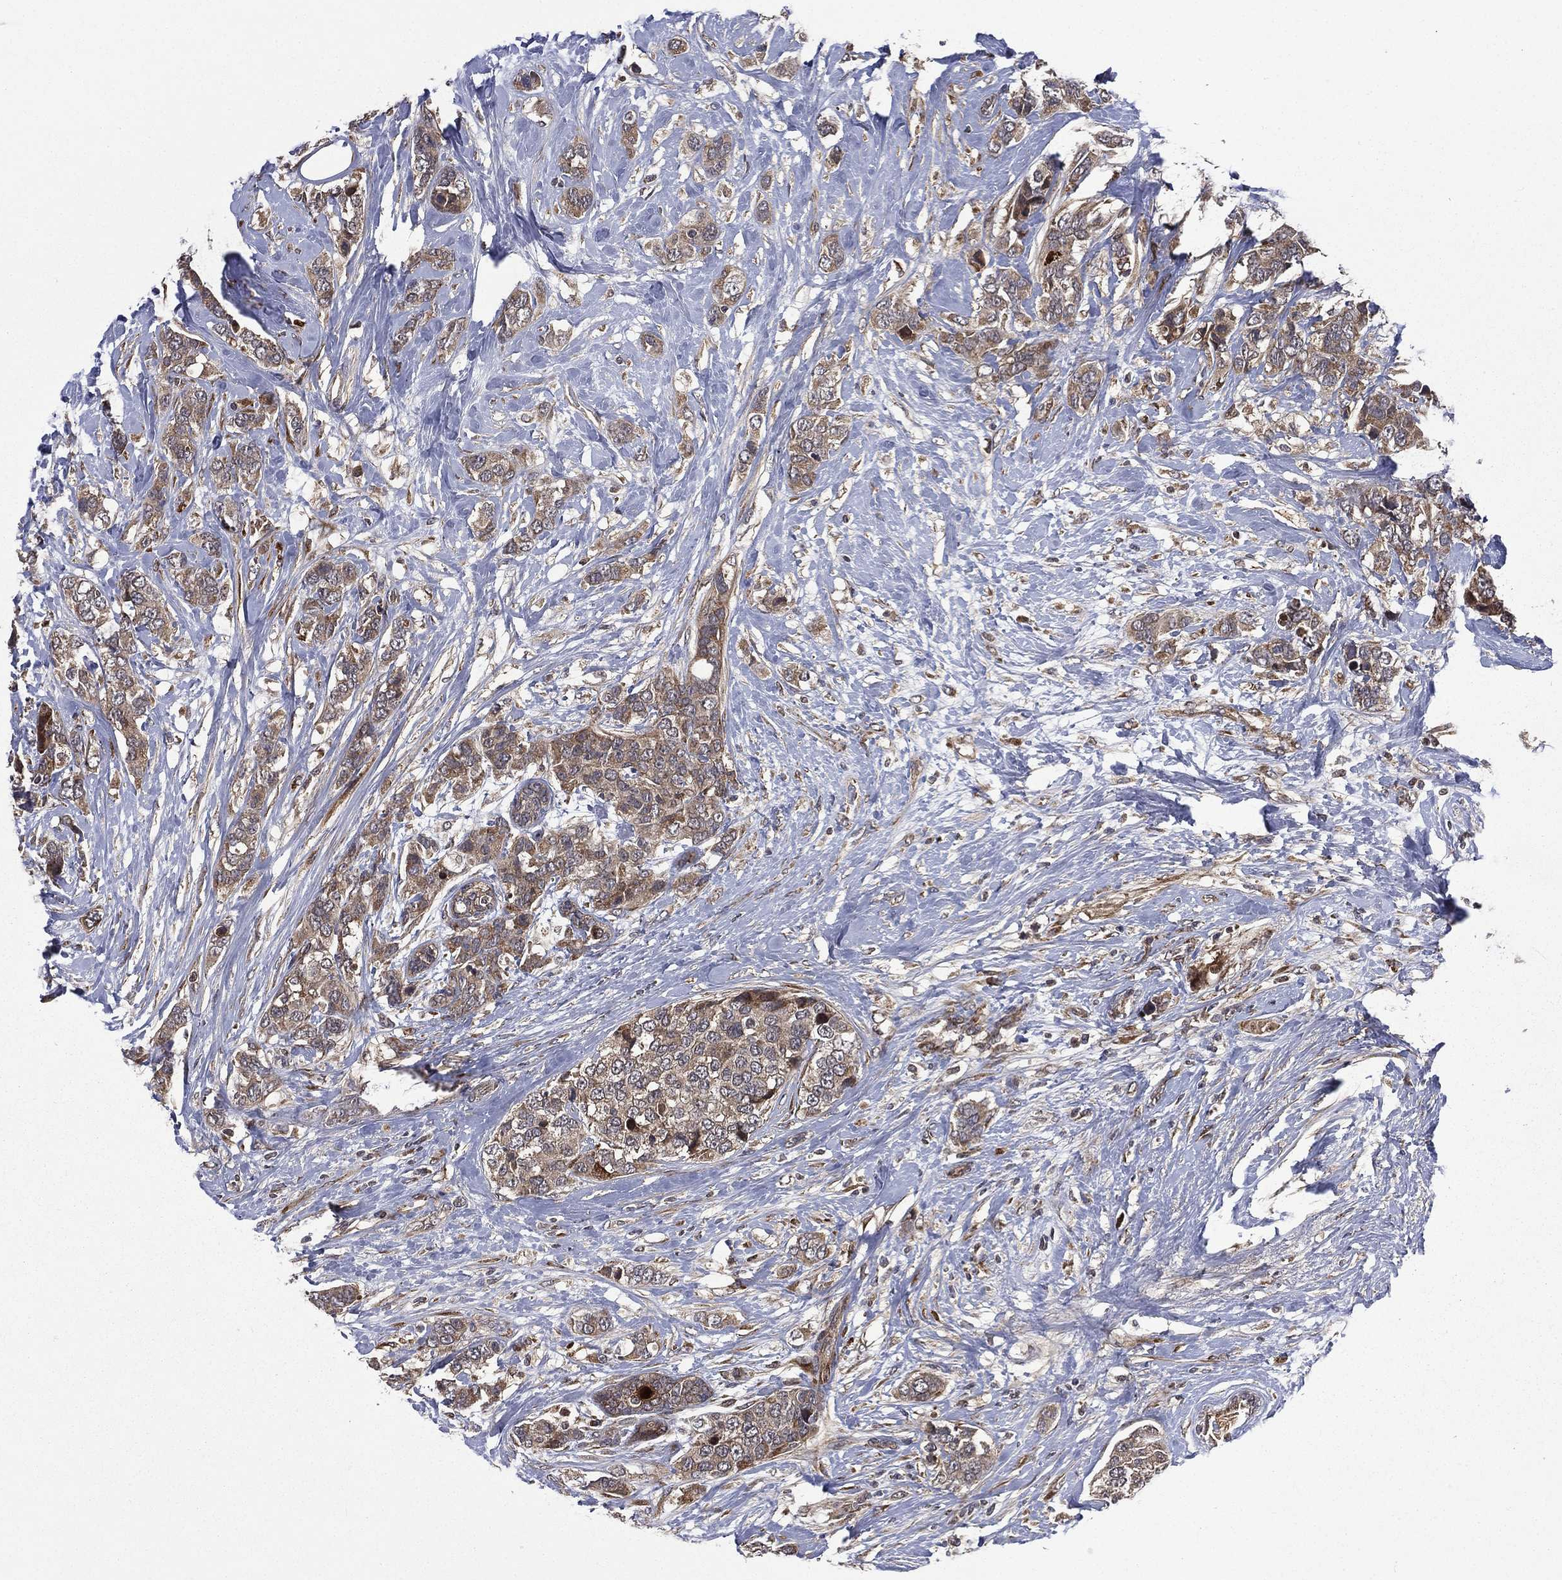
{"staining": {"intensity": "moderate", "quantity": "25%-75%", "location": "cytoplasmic/membranous"}, "tissue": "breast cancer", "cell_type": "Tumor cells", "image_type": "cancer", "snomed": [{"axis": "morphology", "description": "Lobular carcinoma"}, {"axis": "topography", "description": "Breast"}], "caption": "A medium amount of moderate cytoplasmic/membranous expression is present in about 25%-75% of tumor cells in breast lobular carcinoma tissue.", "gene": "RAB11FIP4", "patient": {"sex": "female", "age": 59}}